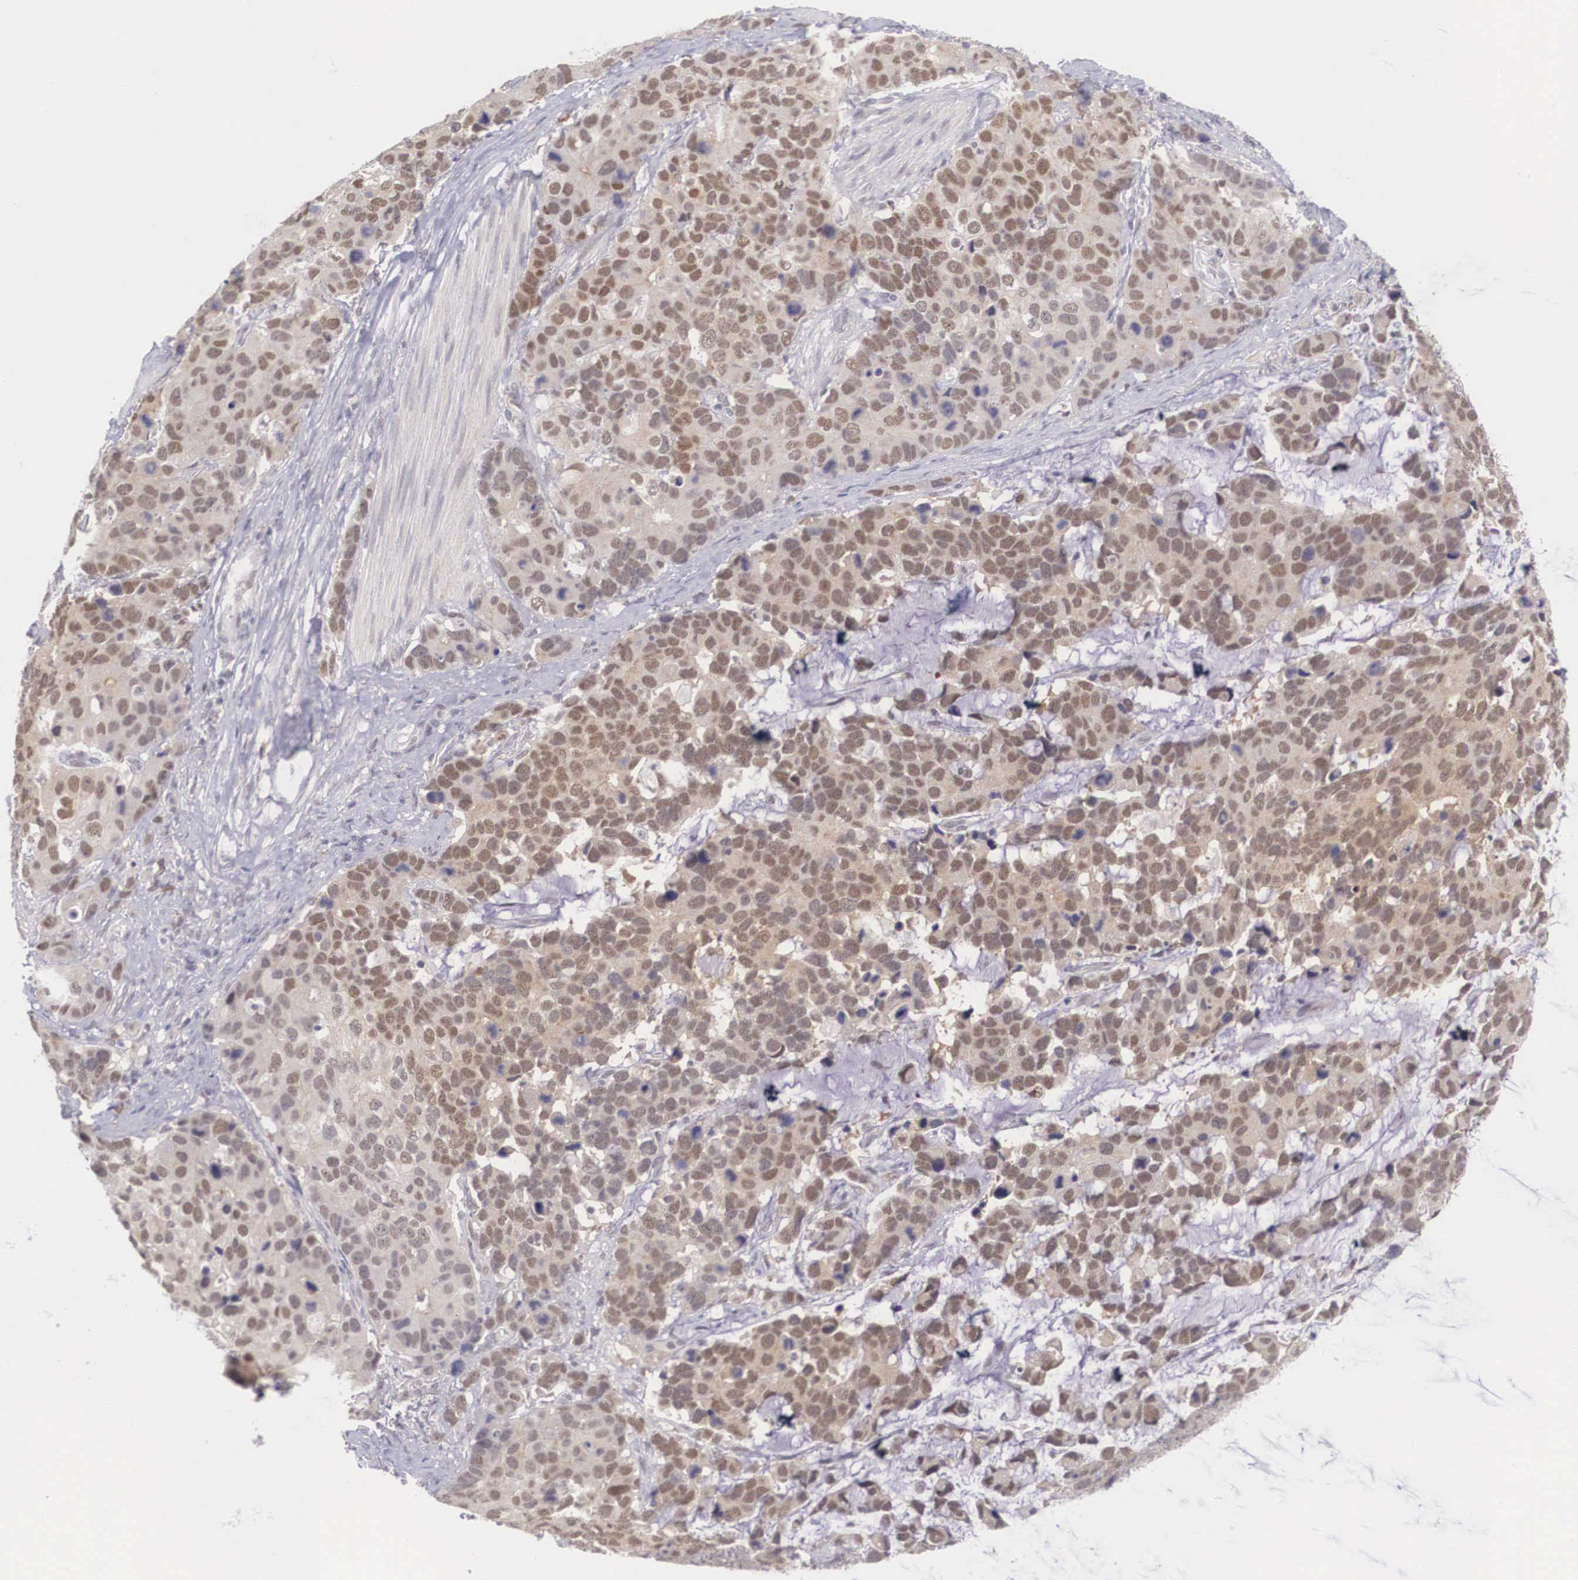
{"staining": {"intensity": "moderate", "quantity": ">75%", "location": "cytoplasmic/membranous,nuclear"}, "tissue": "stomach cancer", "cell_type": "Tumor cells", "image_type": "cancer", "snomed": [{"axis": "morphology", "description": "Adenocarcinoma, NOS"}, {"axis": "topography", "description": "Stomach, upper"}], "caption": "This is a histology image of immunohistochemistry (IHC) staining of stomach cancer (adenocarcinoma), which shows moderate expression in the cytoplasmic/membranous and nuclear of tumor cells.", "gene": "NINL", "patient": {"sex": "male", "age": 71}}